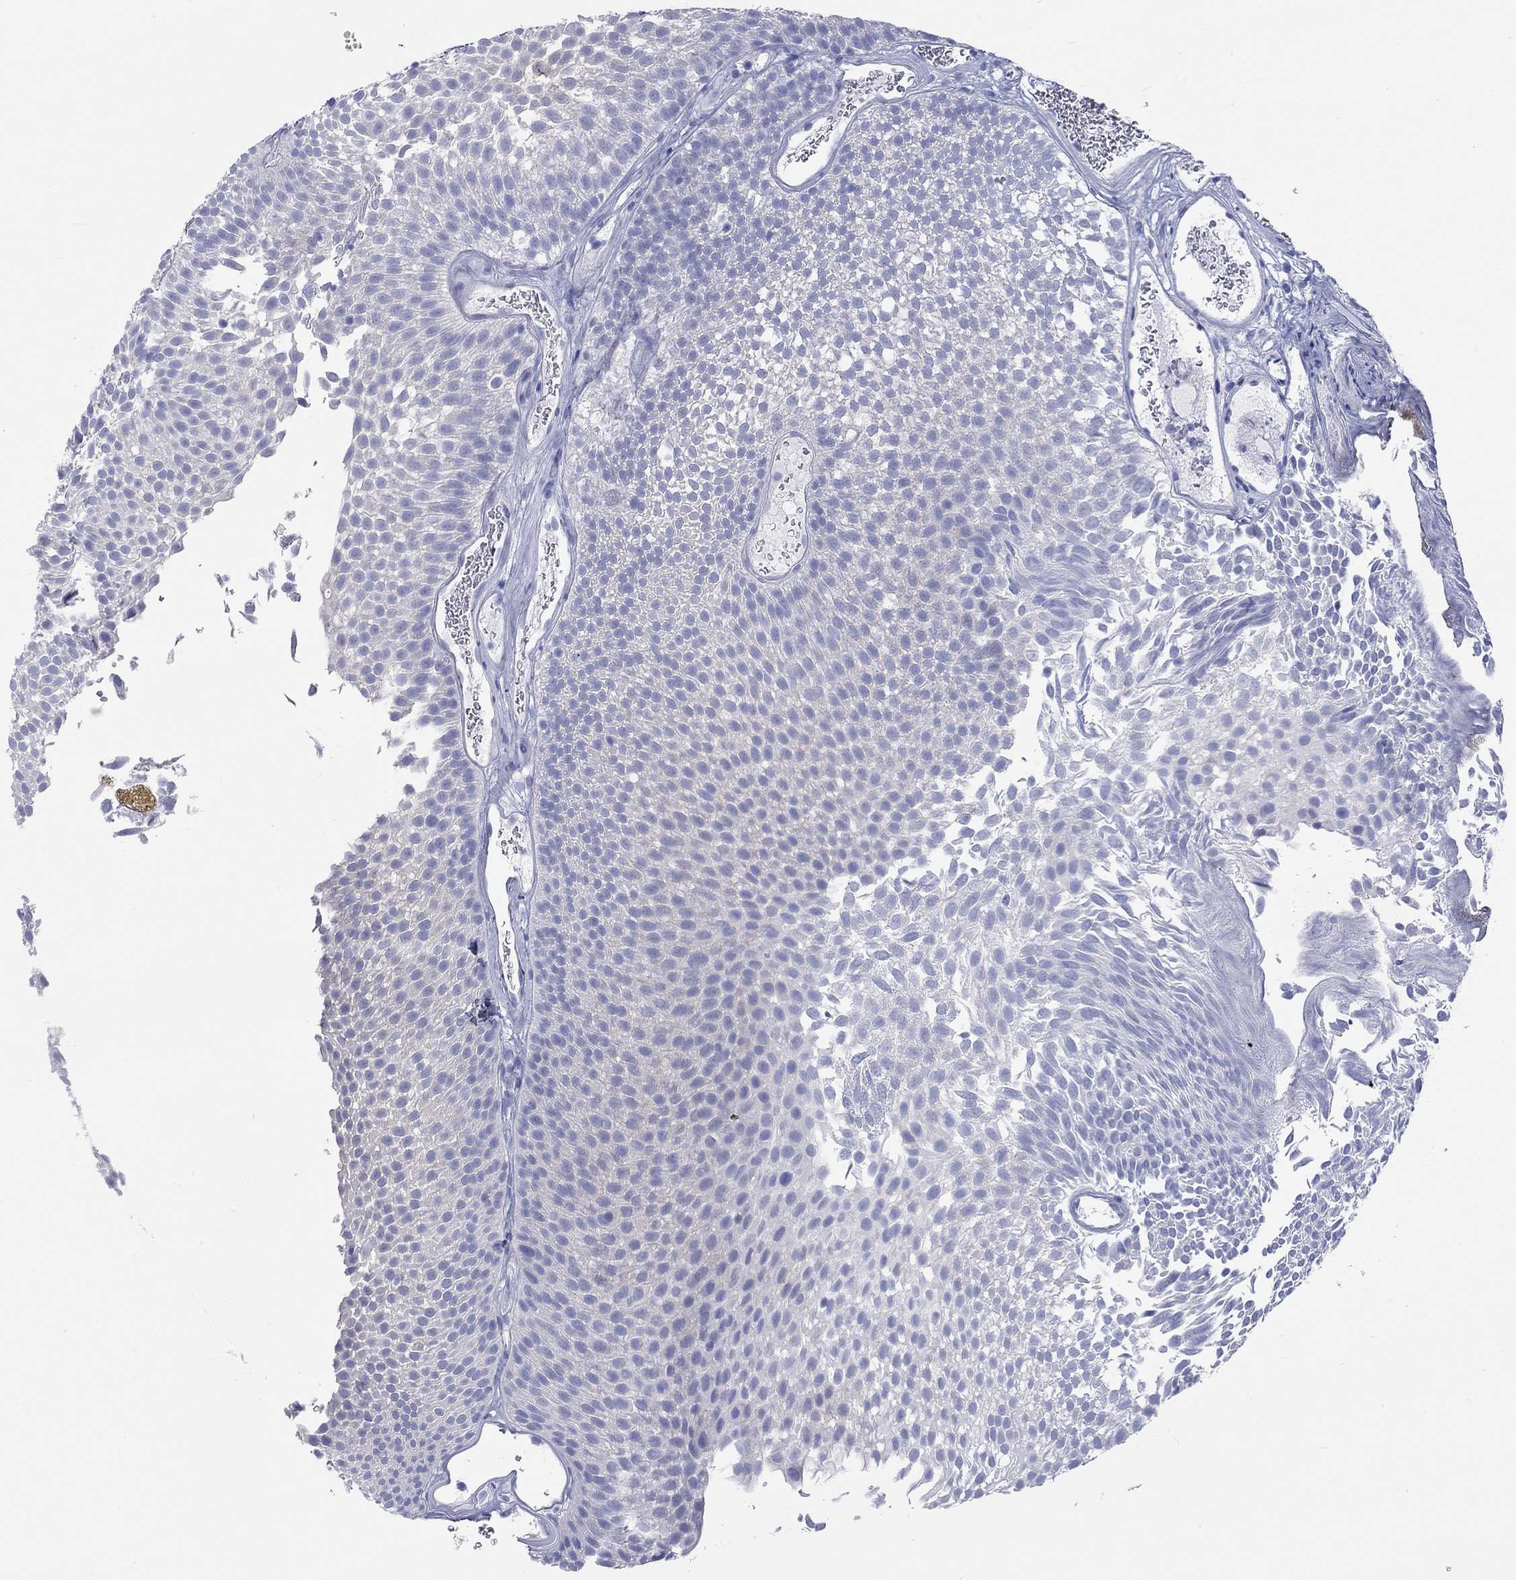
{"staining": {"intensity": "negative", "quantity": "none", "location": "none"}, "tissue": "urothelial cancer", "cell_type": "Tumor cells", "image_type": "cancer", "snomed": [{"axis": "morphology", "description": "Urothelial carcinoma, Low grade"}, {"axis": "topography", "description": "Urinary bladder"}], "caption": "Tumor cells are negative for brown protein staining in low-grade urothelial carcinoma. Brightfield microscopy of immunohistochemistry (IHC) stained with DAB (brown) and hematoxylin (blue), captured at high magnification.", "gene": "SPATA9", "patient": {"sex": "male", "age": 52}}